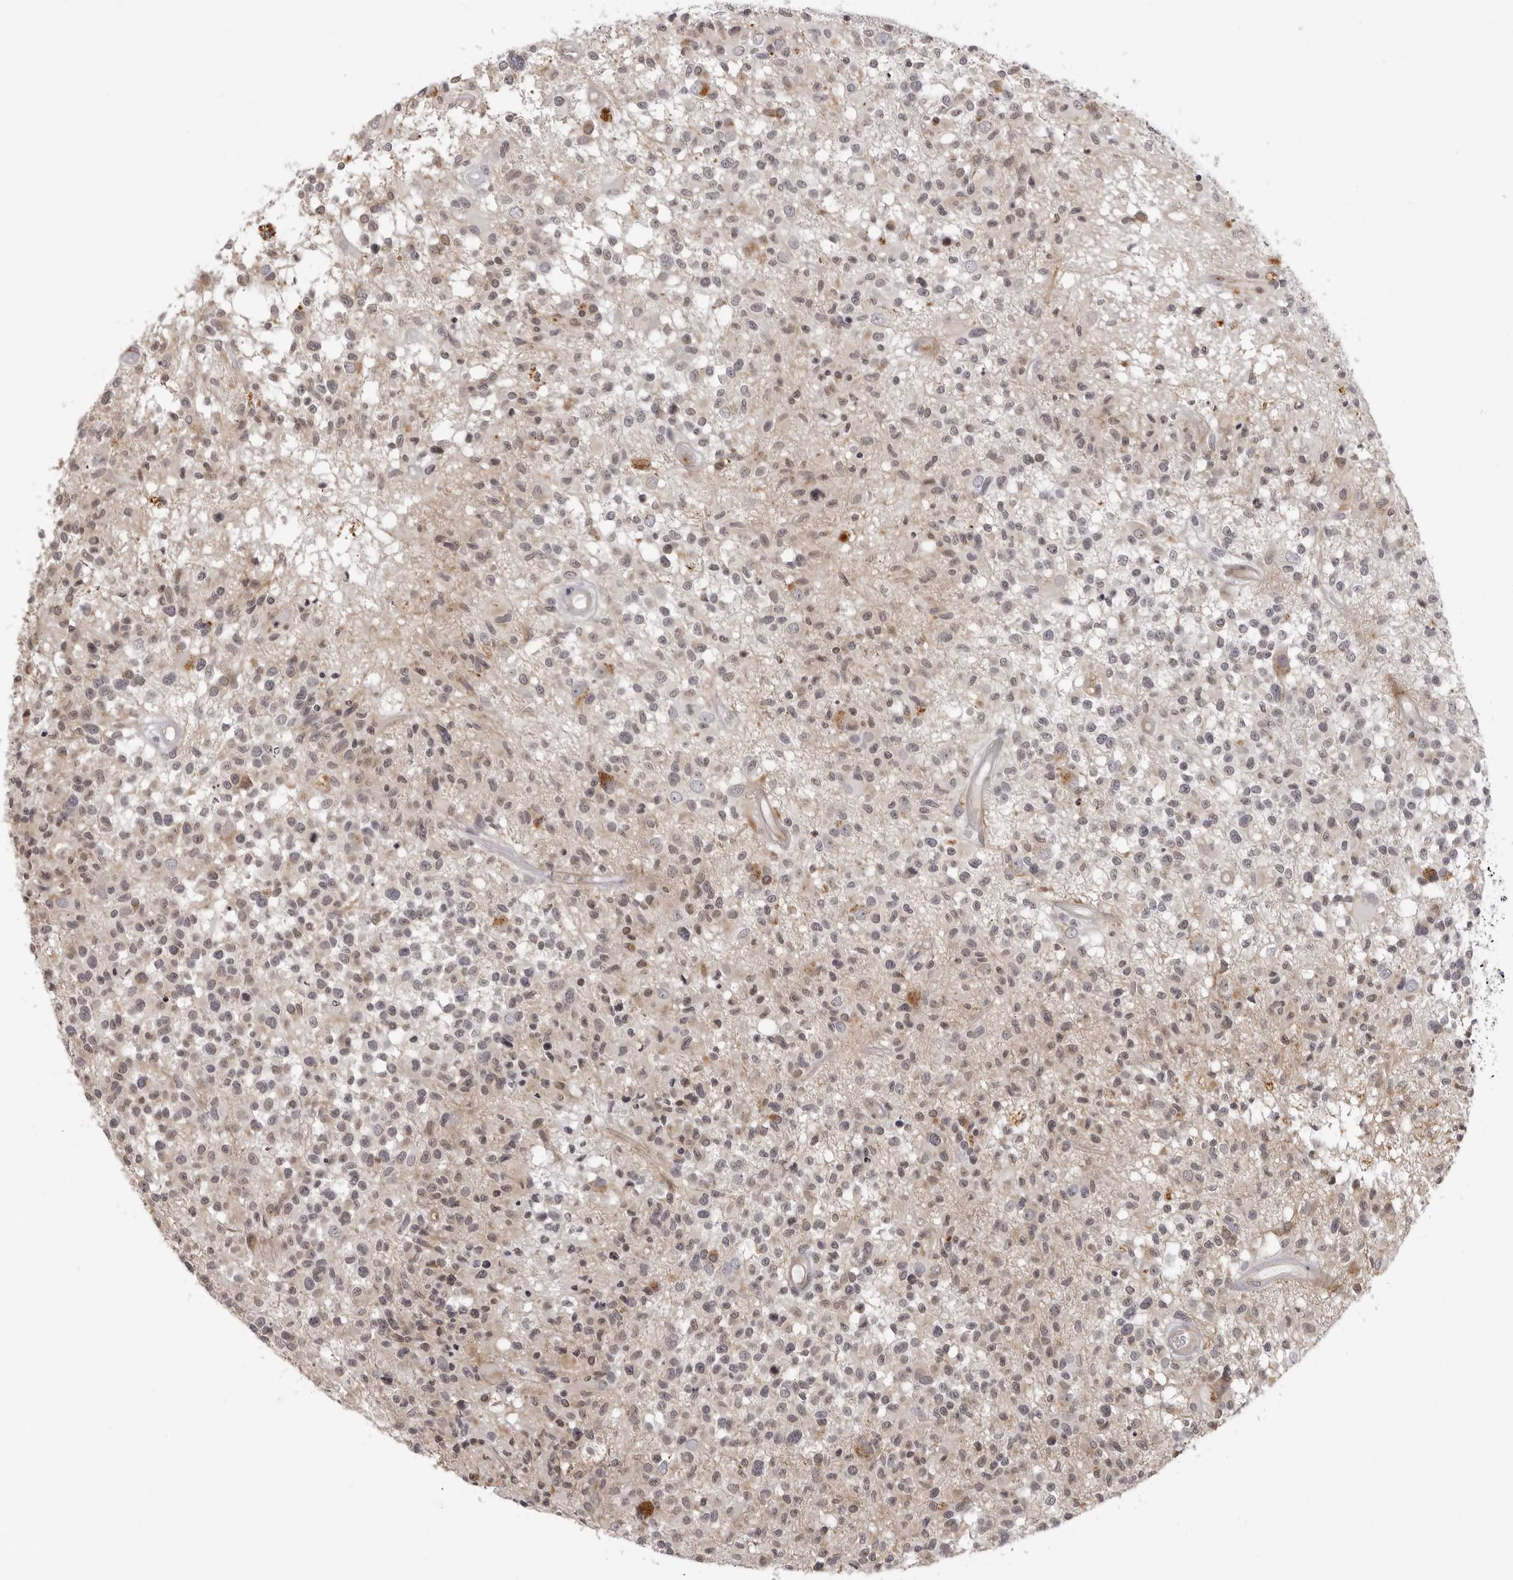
{"staining": {"intensity": "moderate", "quantity": "<25%", "location": "cytoplasmic/membranous"}, "tissue": "glioma", "cell_type": "Tumor cells", "image_type": "cancer", "snomed": [{"axis": "morphology", "description": "Glioma, malignant, High grade"}, {"axis": "morphology", "description": "Glioblastoma, NOS"}, {"axis": "topography", "description": "Brain"}], "caption": "Immunohistochemical staining of glioma reveals low levels of moderate cytoplasmic/membranous protein expression in approximately <25% of tumor cells.", "gene": "SUGCT", "patient": {"sex": "male", "age": 60}}